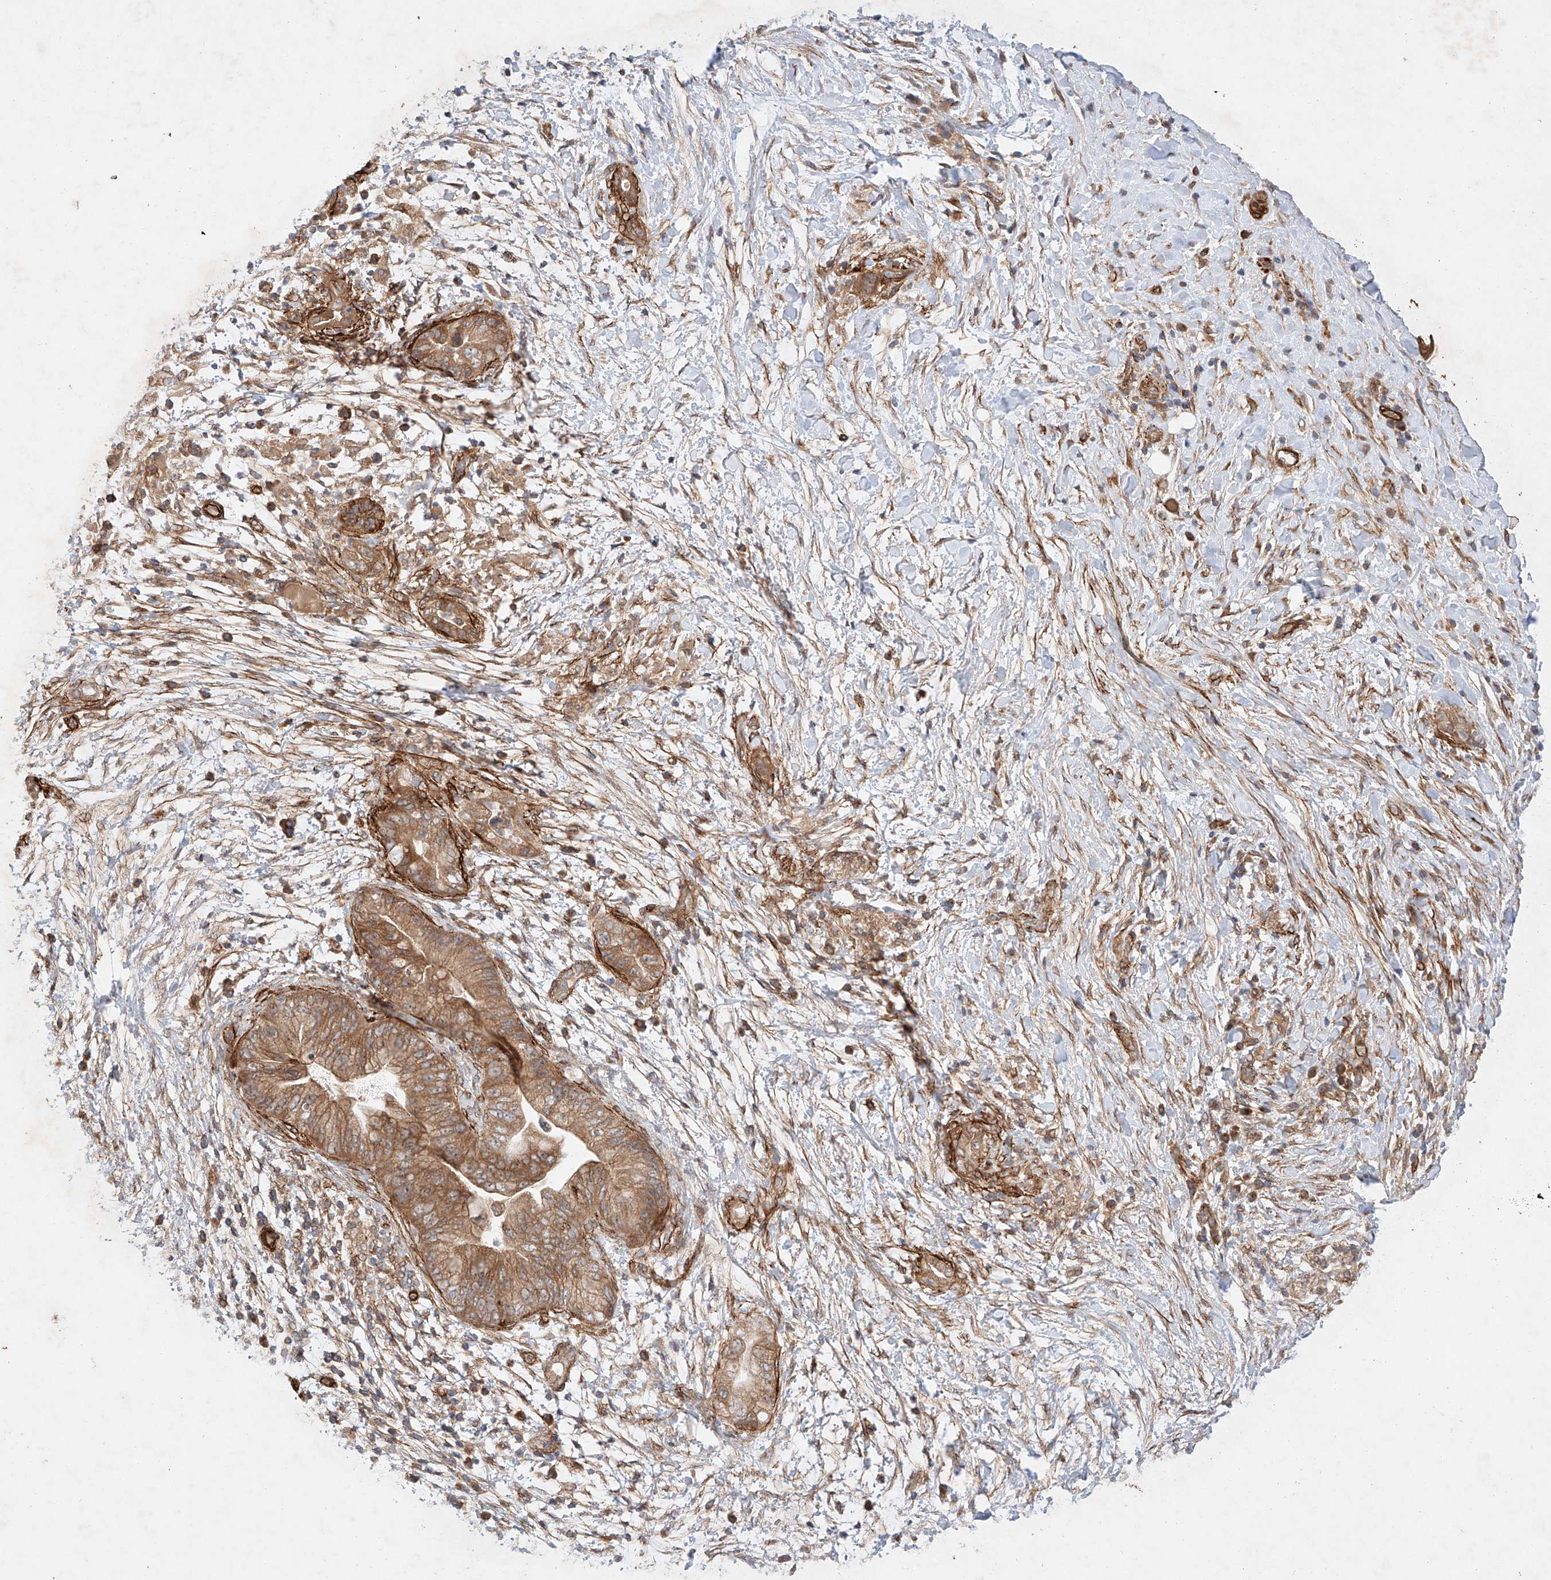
{"staining": {"intensity": "moderate", "quantity": ">75%", "location": "cytoplasmic/membranous"}, "tissue": "pancreatic cancer", "cell_type": "Tumor cells", "image_type": "cancer", "snomed": [{"axis": "morphology", "description": "Adenocarcinoma, NOS"}, {"axis": "topography", "description": "Pancreas"}], "caption": "The micrograph displays immunohistochemical staining of pancreatic adenocarcinoma. There is moderate cytoplasmic/membranous expression is identified in about >75% of tumor cells.", "gene": "RAB23", "patient": {"sex": "male", "age": 75}}